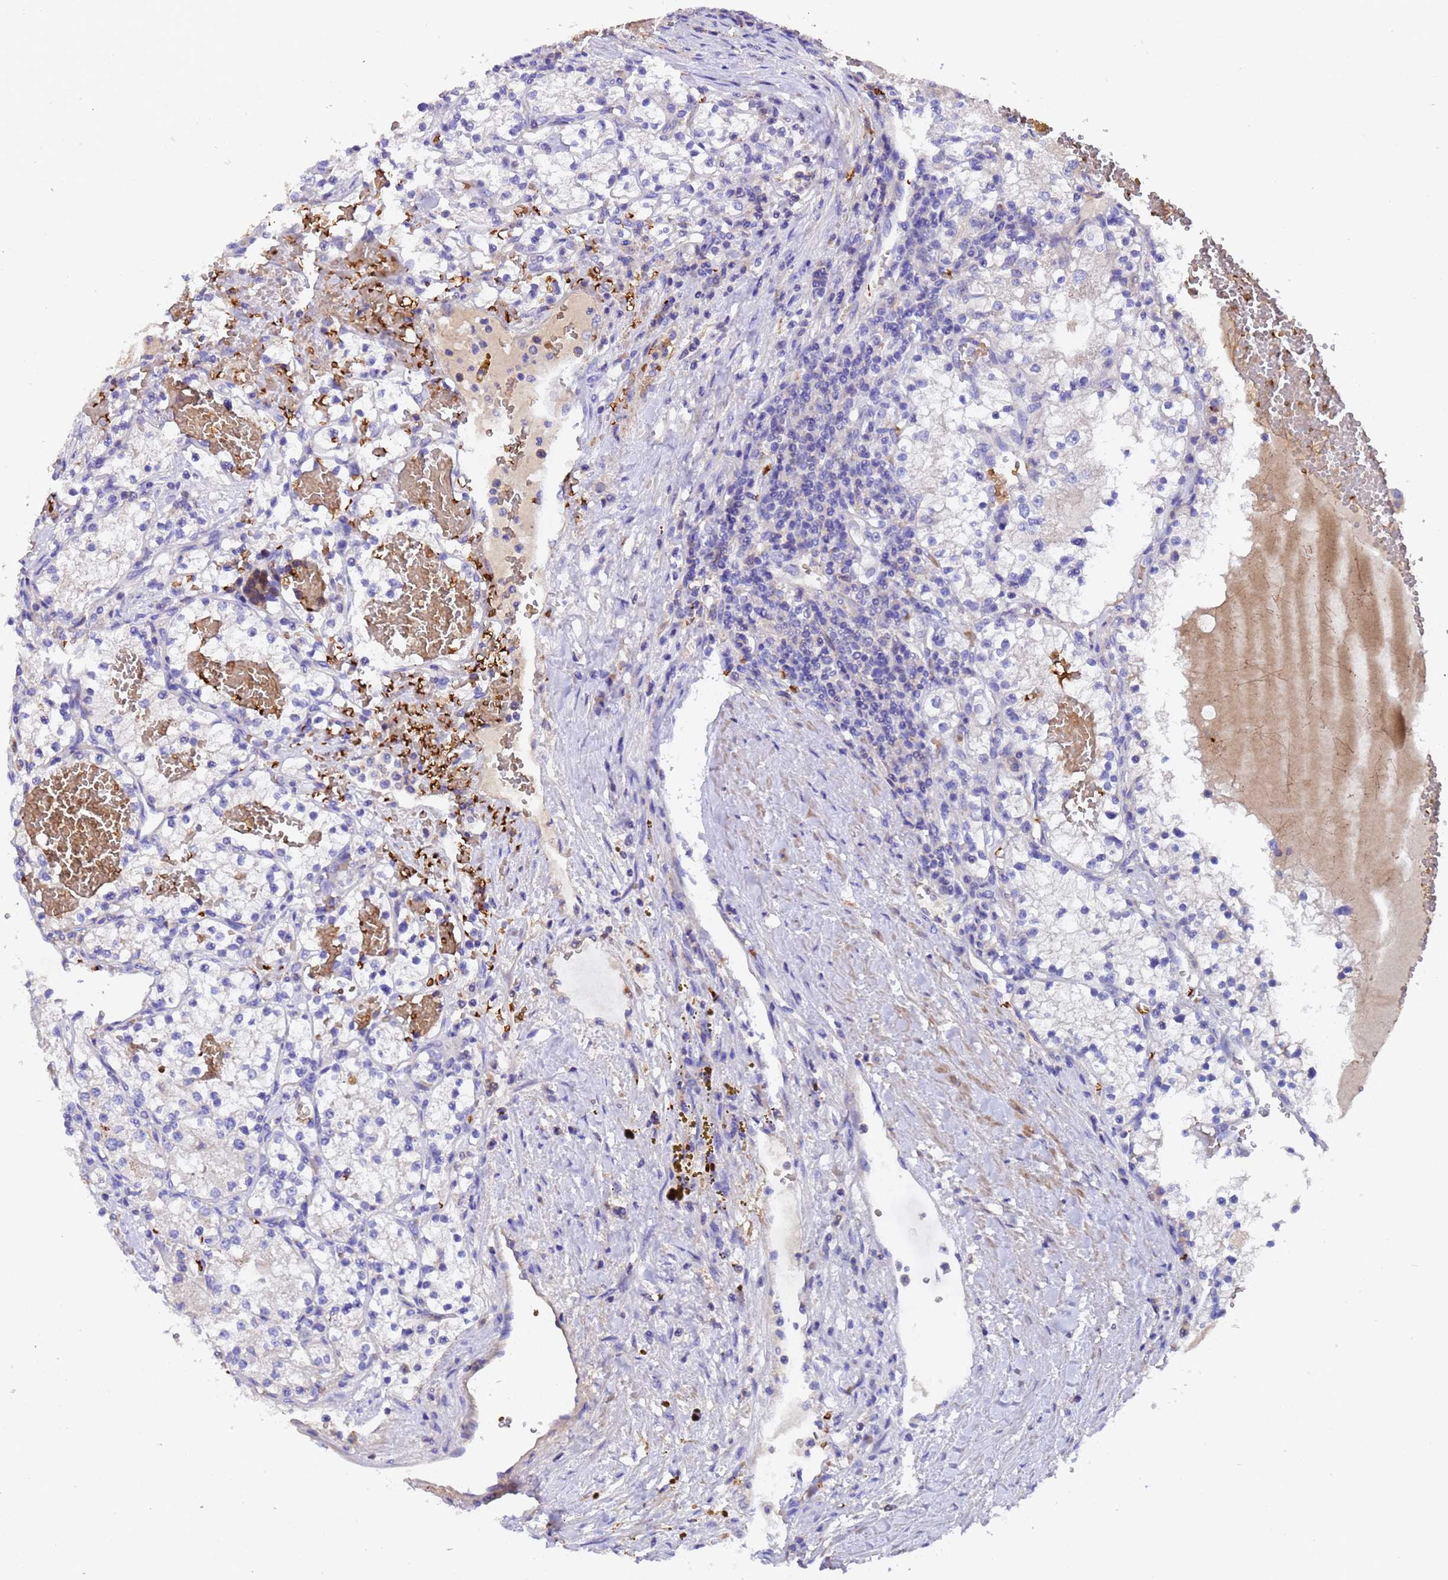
{"staining": {"intensity": "negative", "quantity": "none", "location": "none"}, "tissue": "renal cancer", "cell_type": "Tumor cells", "image_type": "cancer", "snomed": [{"axis": "morphology", "description": "Normal tissue, NOS"}, {"axis": "morphology", "description": "Adenocarcinoma, NOS"}, {"axis": "topography", "description": "Kidney"}], "caption": "IHC of human renal cancer exhibits no expression in tumor cells.", "gene": "ELP6", "patient": {"sex": "male", "age": 68}}